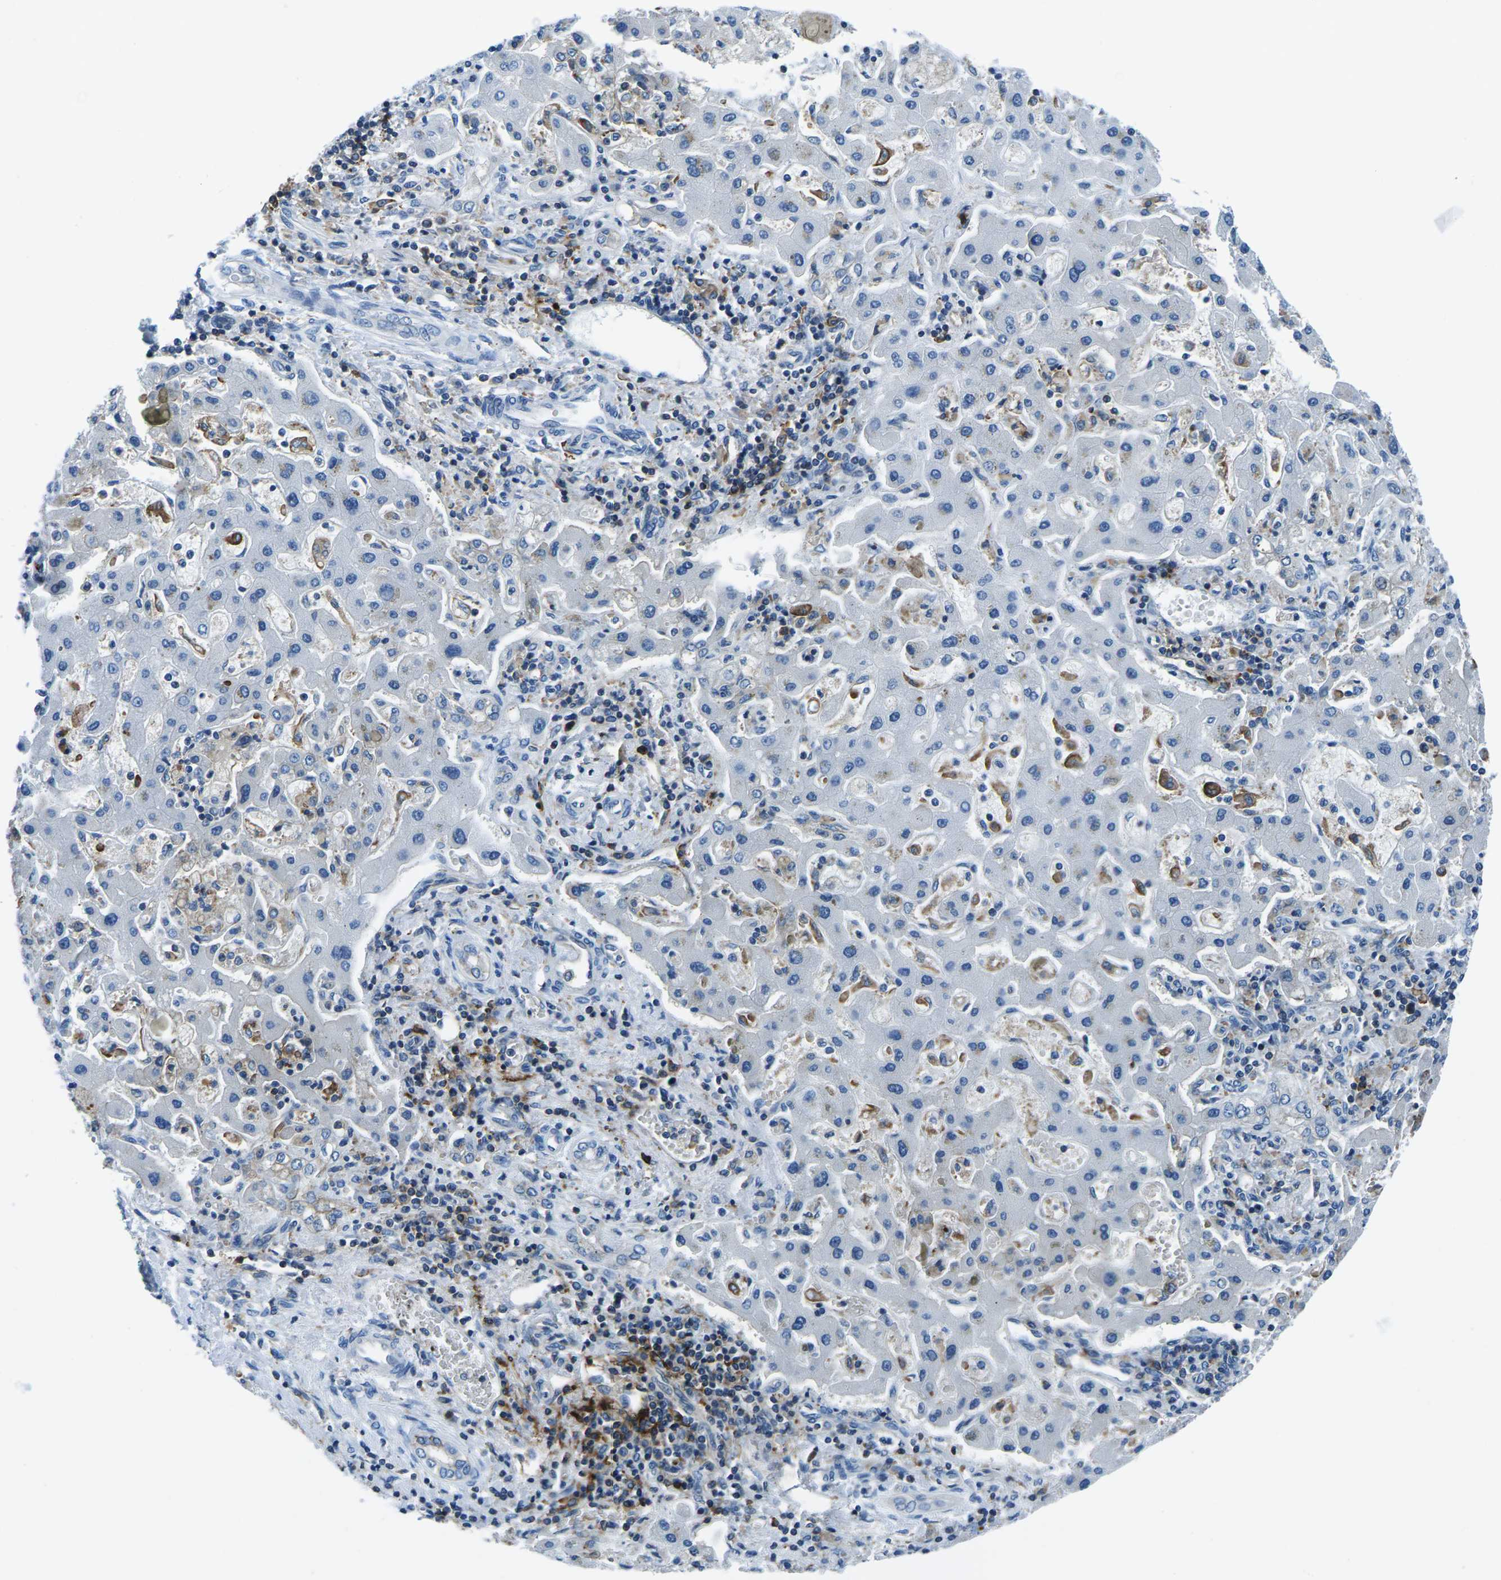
{"staining": {"intensity": "weak", "quantity": "<25%", "location": "cytoplasmic/membranous"}, "tissue": "liver cancer", "cell_type": "Tumor cells", "image_type": "cancer", "snomed": [{"axis": "morphology", "description": "Cholangiocarcinoma"}, {"axis": "topography", "description": "Liver"}], "caption": "Tumor cells show no significant protein positivity in liver cancer.", "gene": "SOCS4", "patient": {"sex": "male", "age": 50}}